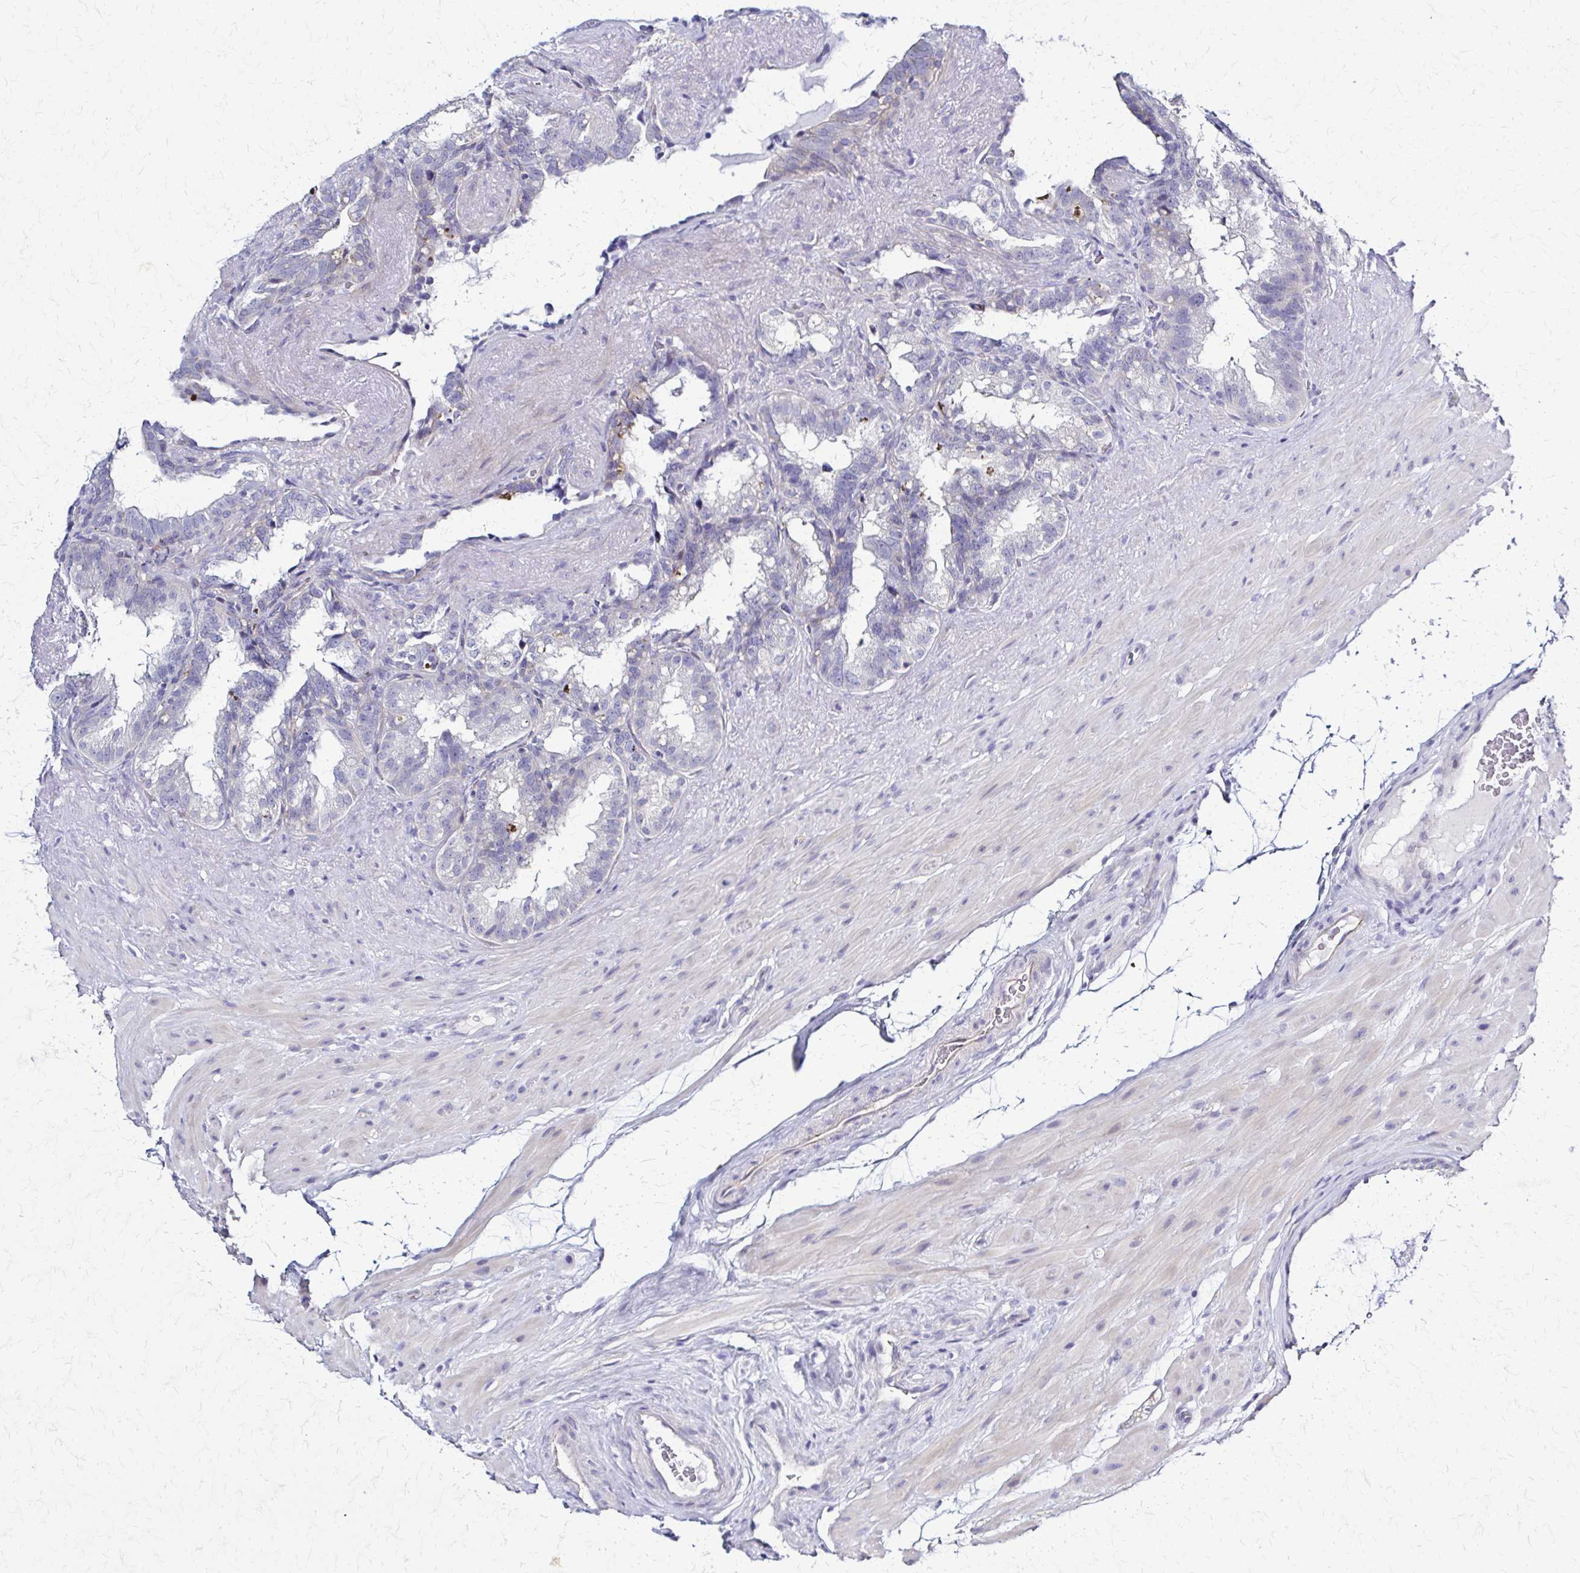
{"staining": {"intensity": "negative", "quantity": "none", "location": "none"}, "tissue": "seminal vesicle", "cell_type": "Glandular cells", "image_type": "normal", "snomed": [{"axis": "morphology", "description": "Normal tissue, NOS"}, {"axis": "topography", "description": "Seminal veicle"}], "caption": "The photomicrograph exhibits no staining of glandular cells in unremarkable seminal vesicle. (DAB (3,3'-diaminobenzidine) immunohistochemistry with hematoxylin counter stain).", "gene": "RHOBTB2", "patient": {"sex": "male", "age": 60}}